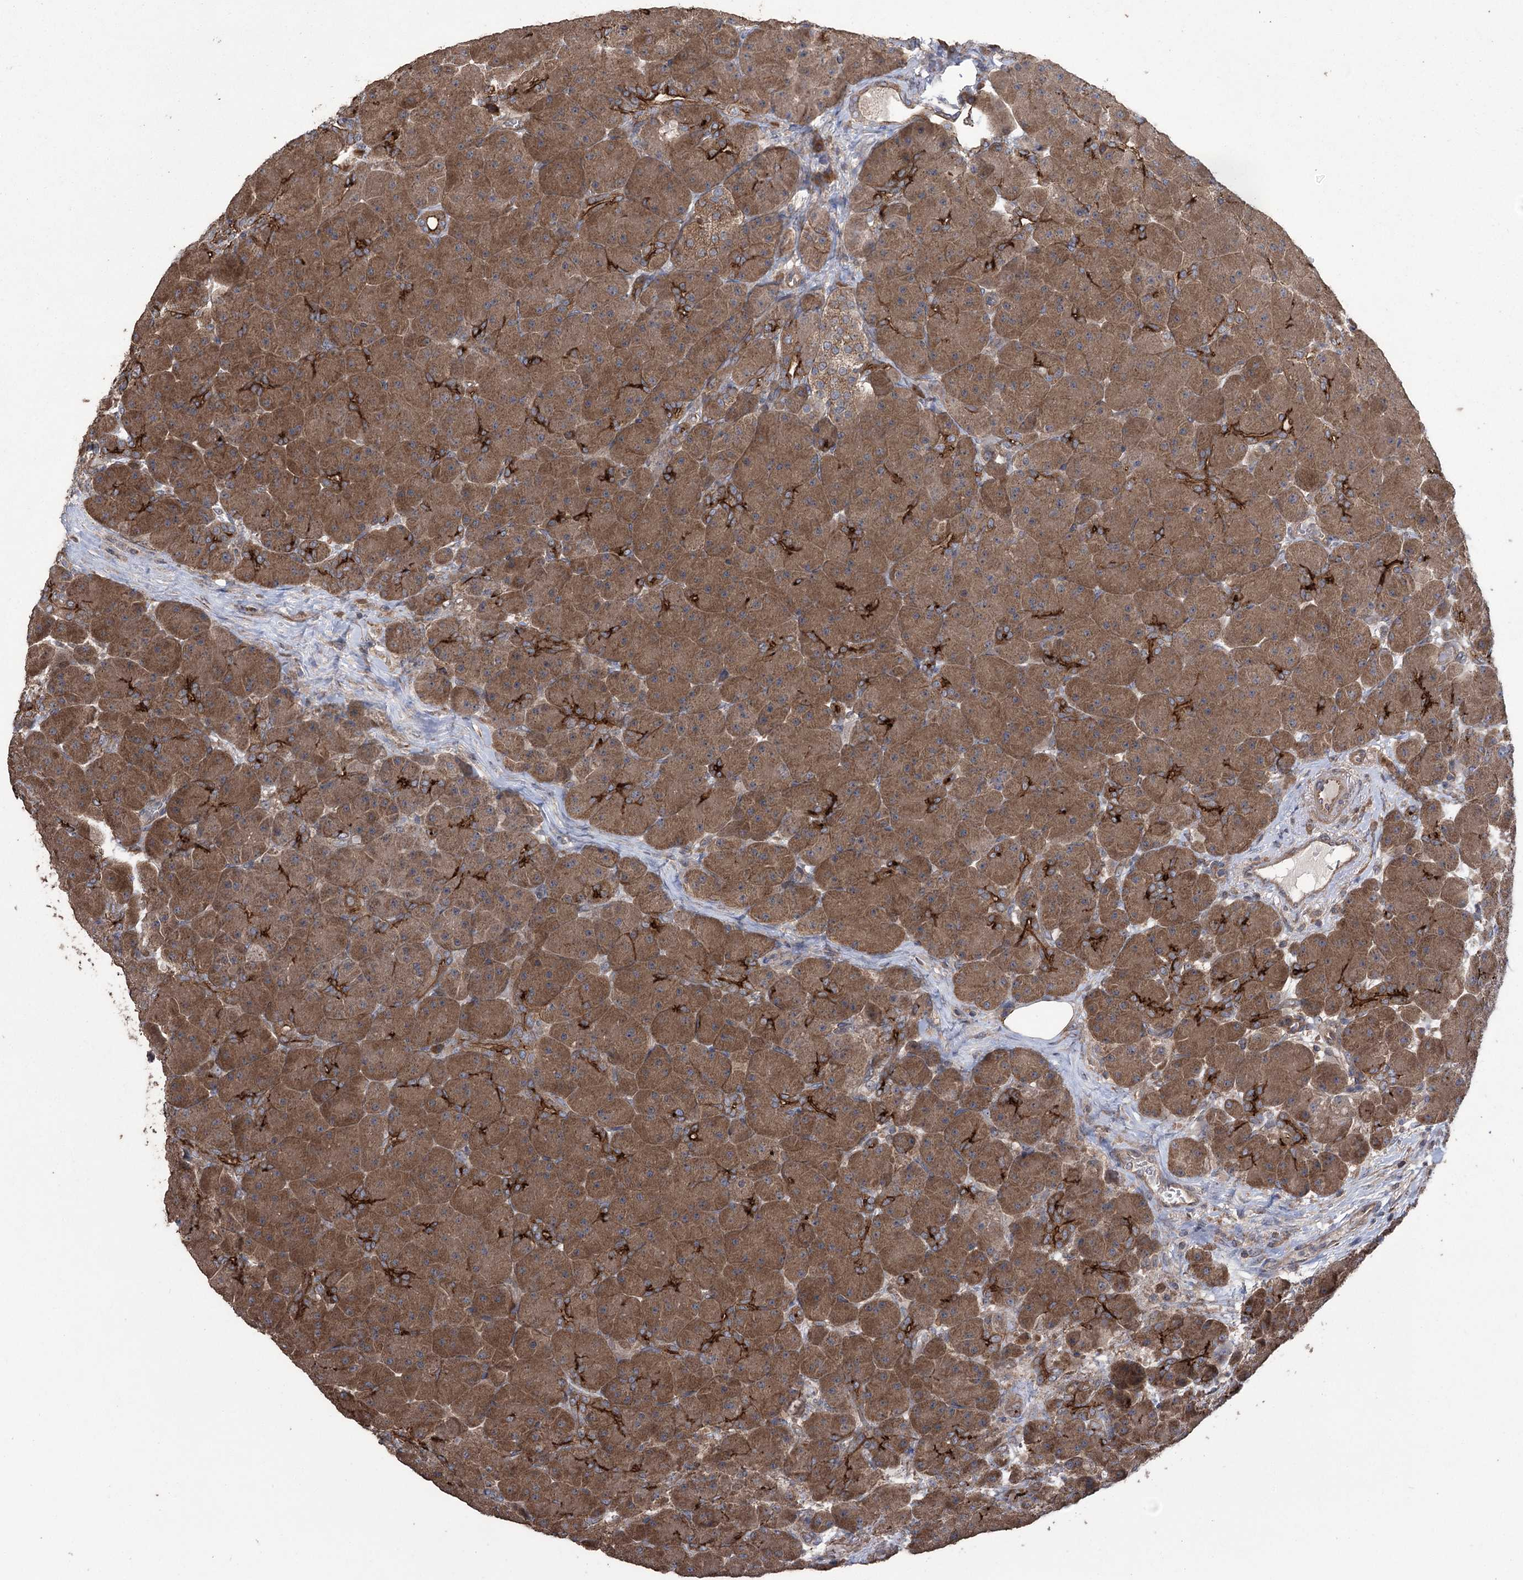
{"staining": {"intensity": "strong", "quantity": ">75%", "location": "cytoplasmic/membranous"}, "tissue": "pancreas", "cell_type": "Exocrine glandular cells", "image_type": "normal", "snomed": [{"axis": "morphology", "description": "Normal tissue, NOS"}, {"axis": "topography", "description": "Pancreas"}], "caption": "Immunohistochemical staining of benign human pancreas demonstrates high levels of strong cytoplasmic/membranous positivity in approximately >75% of exocrine glandular cells. Using DAB (3,3'-diaminobenzidine) (brown) and hematoxylin (blue) stains, captured at high magnification using brightfield microscopy.", "gene": "PRSS53", "patient": {"sex": "male", "age": 66}}